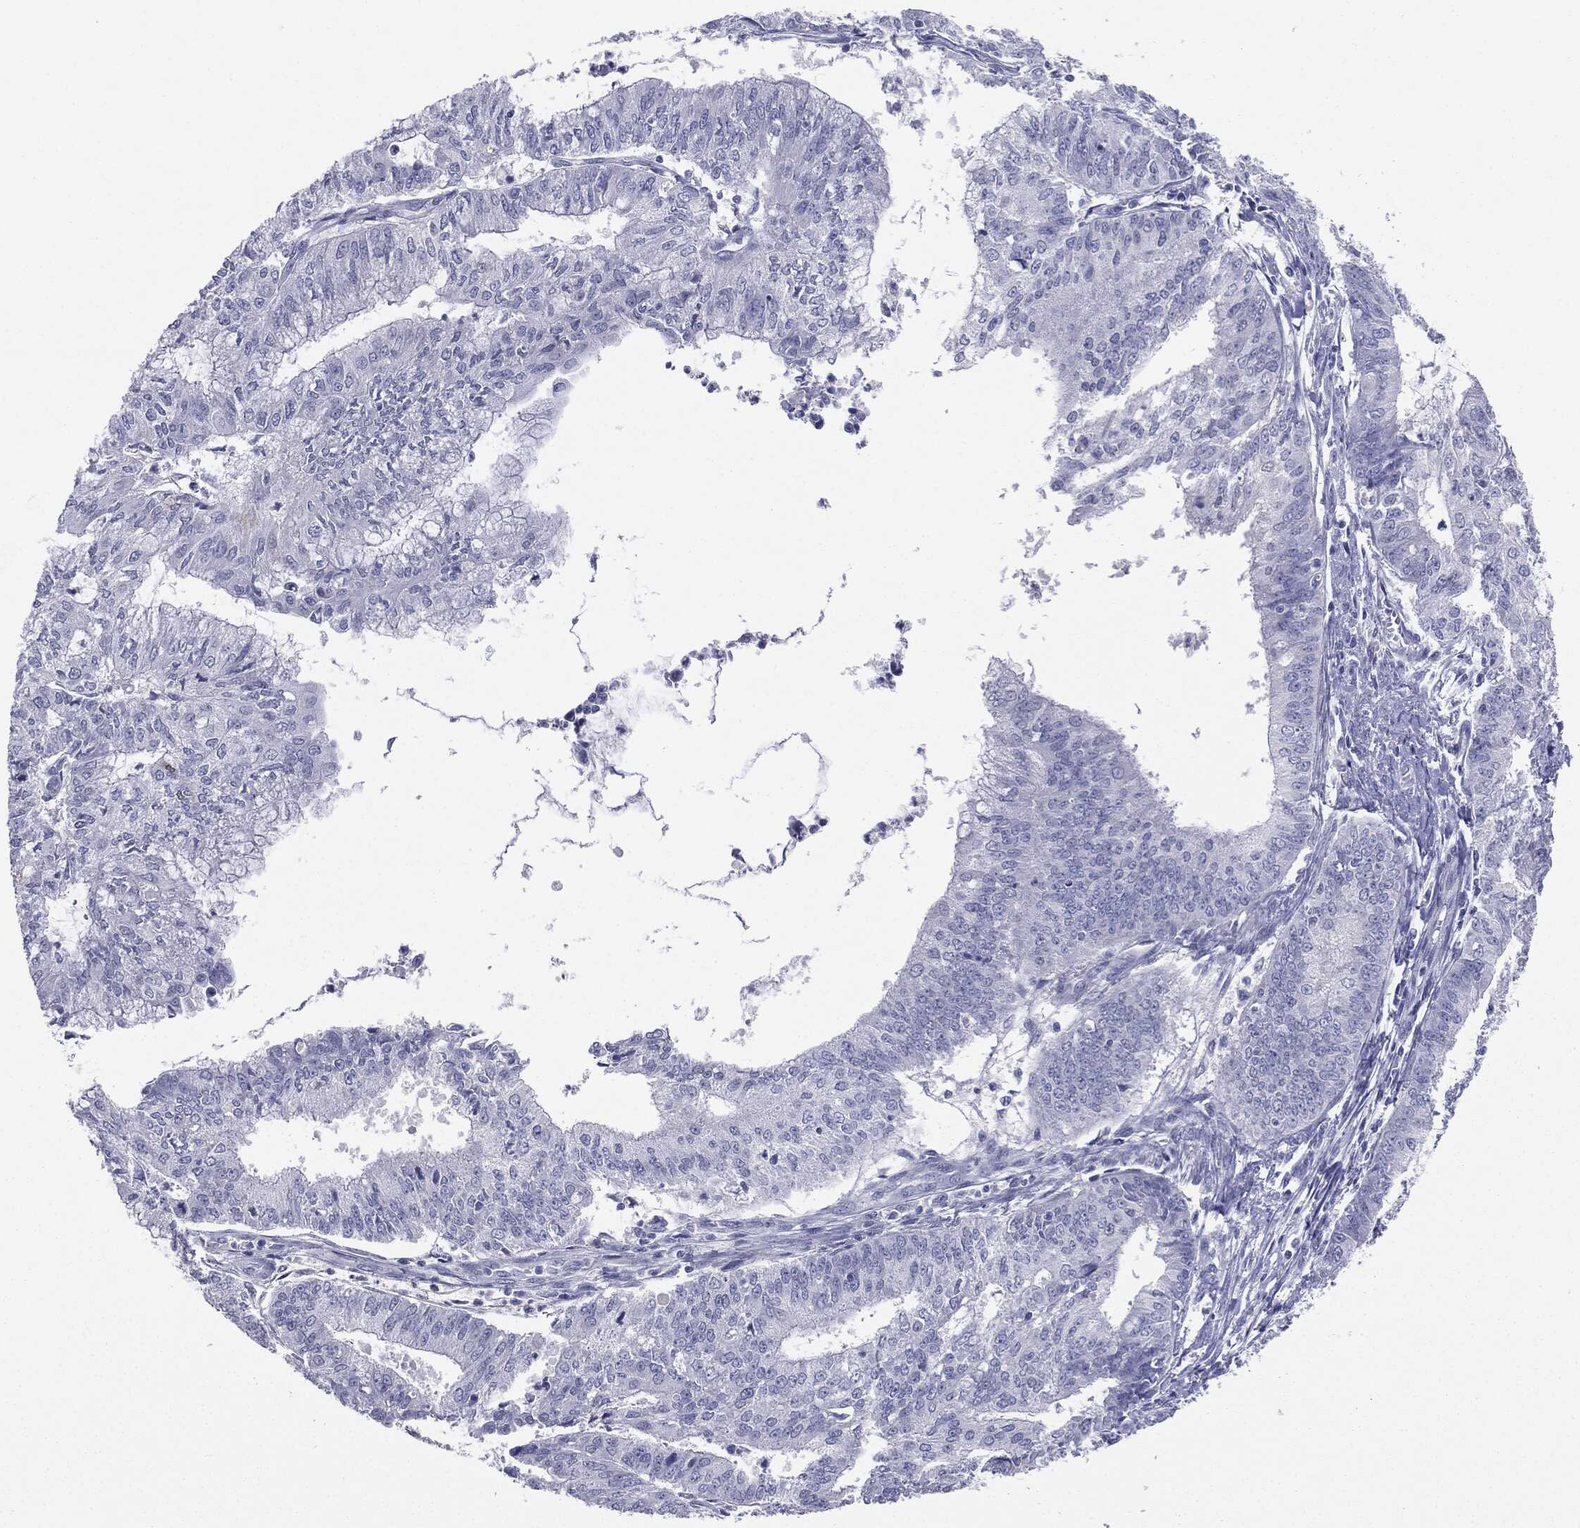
{"staining": {"intensity": "negative", "quantity": "none", "location": "none"}, "tissue": "endometrial cancer", "cell_type": "Tumor cells", "image_type": "cancer", "snomed": [{"axis": "morphology", "description": "Adenocarcinoma, NOS"}, {"axis": "topography", "description": "Endometrium"}], "caption": "This is a micrograph of IHC staining of endometrial cancer (adenocarcinoma), which shows no expression in tumor cells. (Brightfield microscopy of DAB immunohistochemistry at high magnification).", "gene": "SERPINB4", "patient": {"sex": "female", "age": 61}}